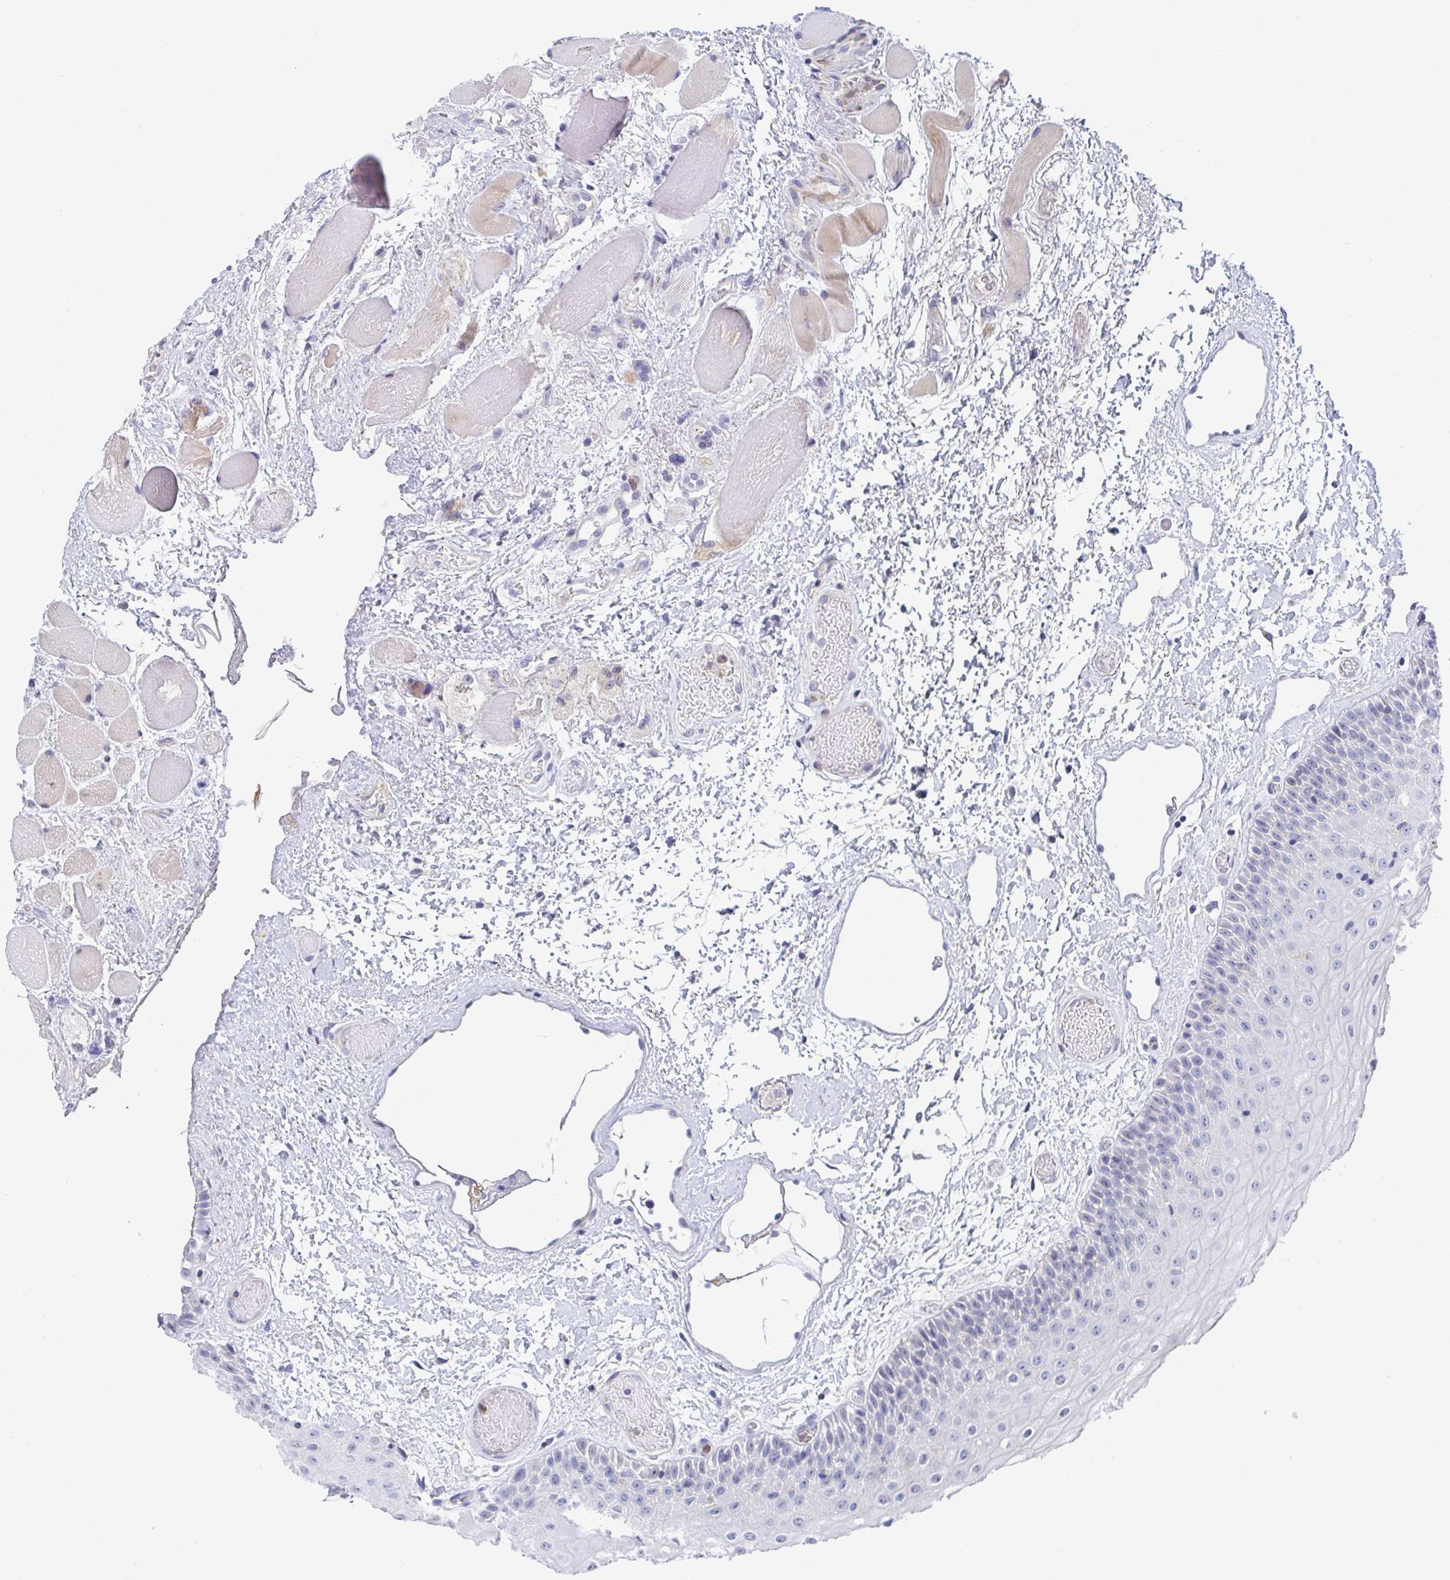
{"staining": {"intensity": "negative", "quantity": "none", "location": "none"}, "tissue": "oral mucosa", "cell_type": "Squamous epithelial cells", "image_type": "normal", "snomed": [{"axis": "morphology", "description": "Normal tissue, NOS"}, {"axis": "topography", "description": "Oral tissue"}], "caption": "Oral mucosa stained for a protein using immunohistochemistry (IHC) demonstrates no expression squamous epithelial cells.", "gene": "KLHL33", "patient": {"sex": "female", "age": 82}}